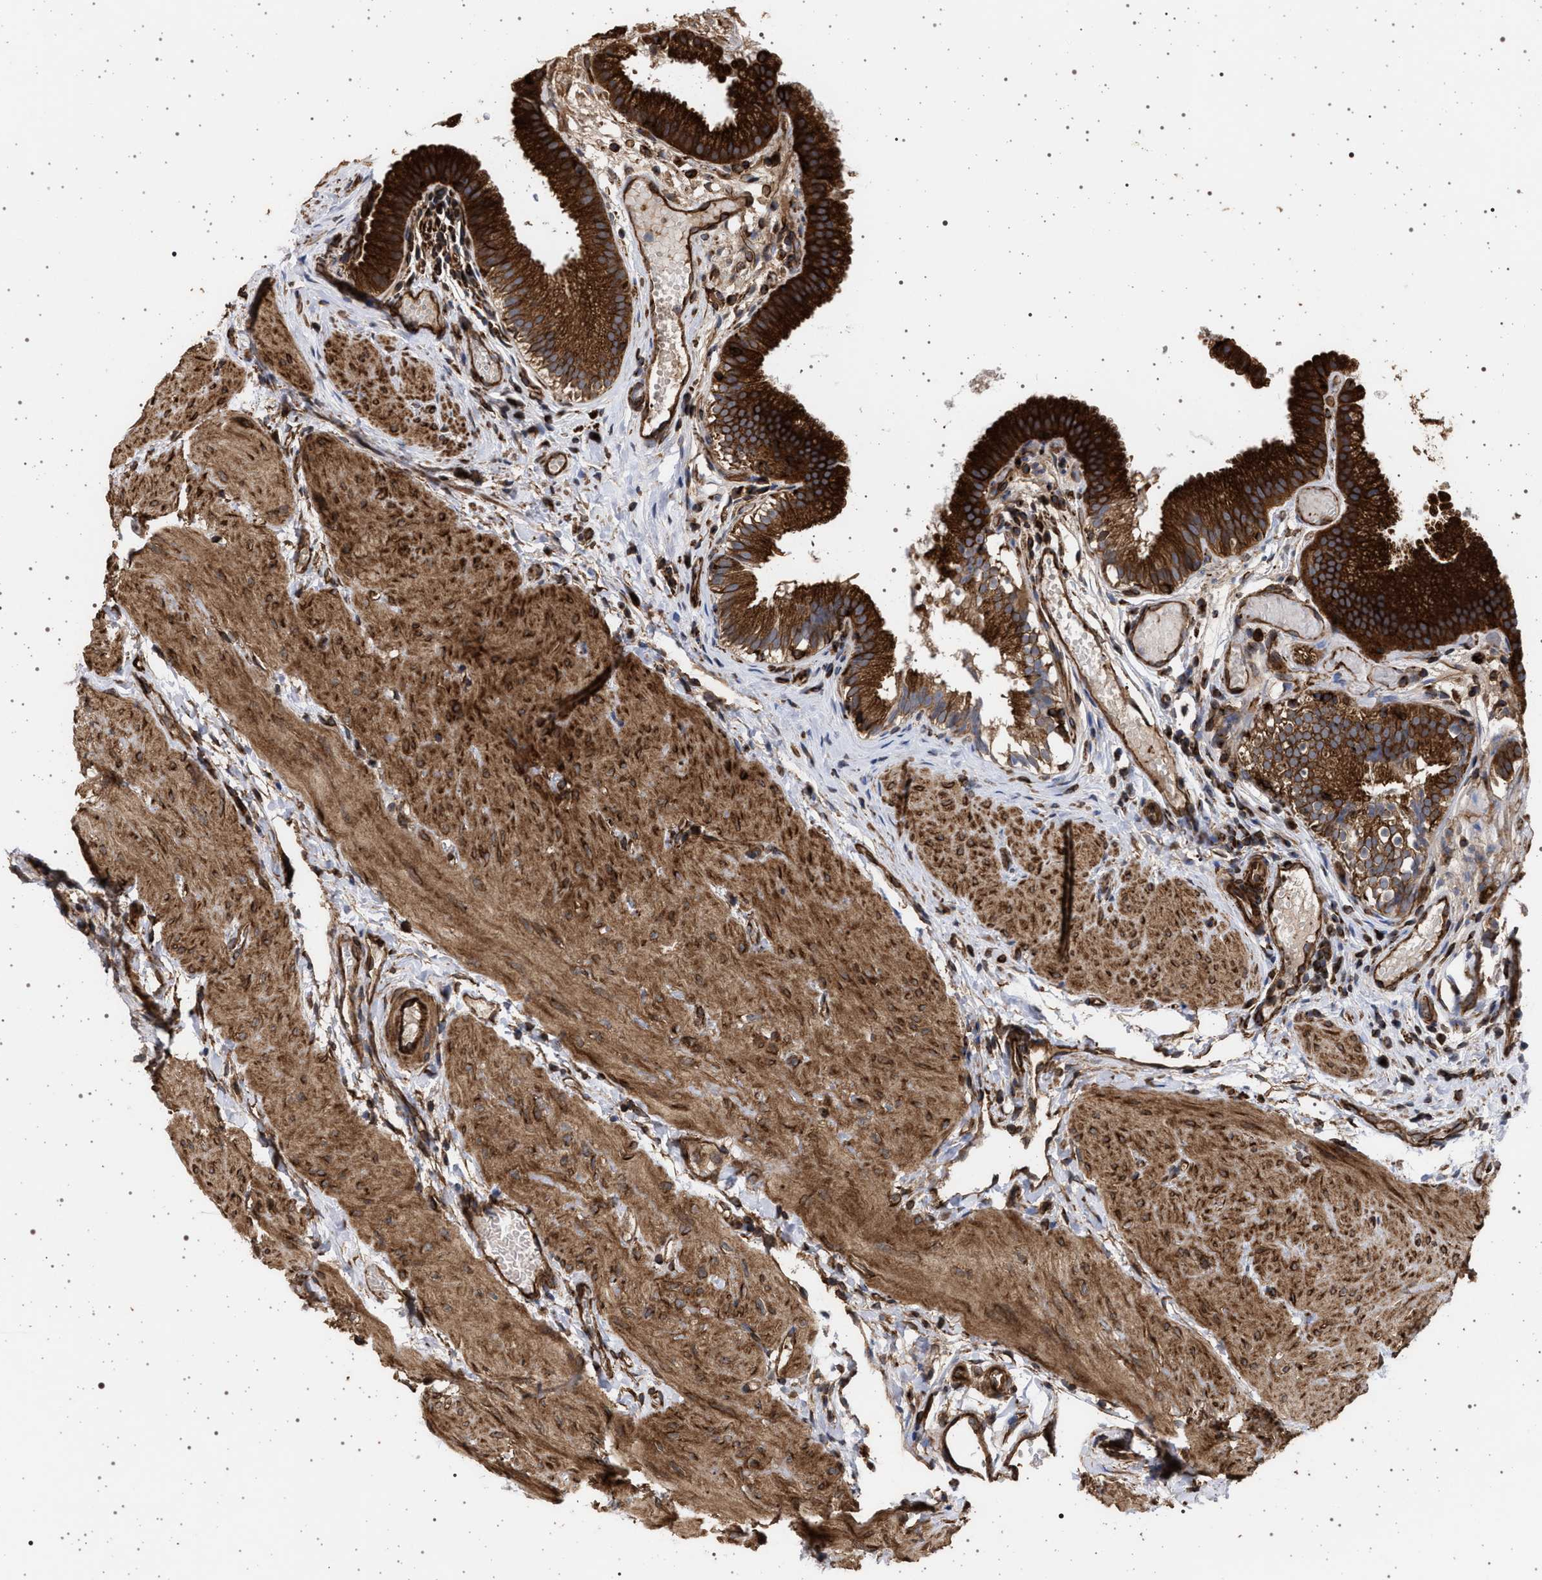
{"staining": {"intensity": "strong", "quantity": ">75%", "location": "cytoplasmic/membranous"}, "tissue": "gallbladder", "cell_type": "Glandular cells", "image_type": "normal", "snomed": [{"axis": "morphology", "description": "Normal tissue, NOS"}, {"axis": "topography", "description": "Gallbladder"}], "caption": "Strong cytoplasmic/membranous positivity for a protein is appreciated in approximately >75% of glandular cells of normal gallbladder using IHC.", "gene": "IFT20", "patient": {"sex": "female", "age": 26}}